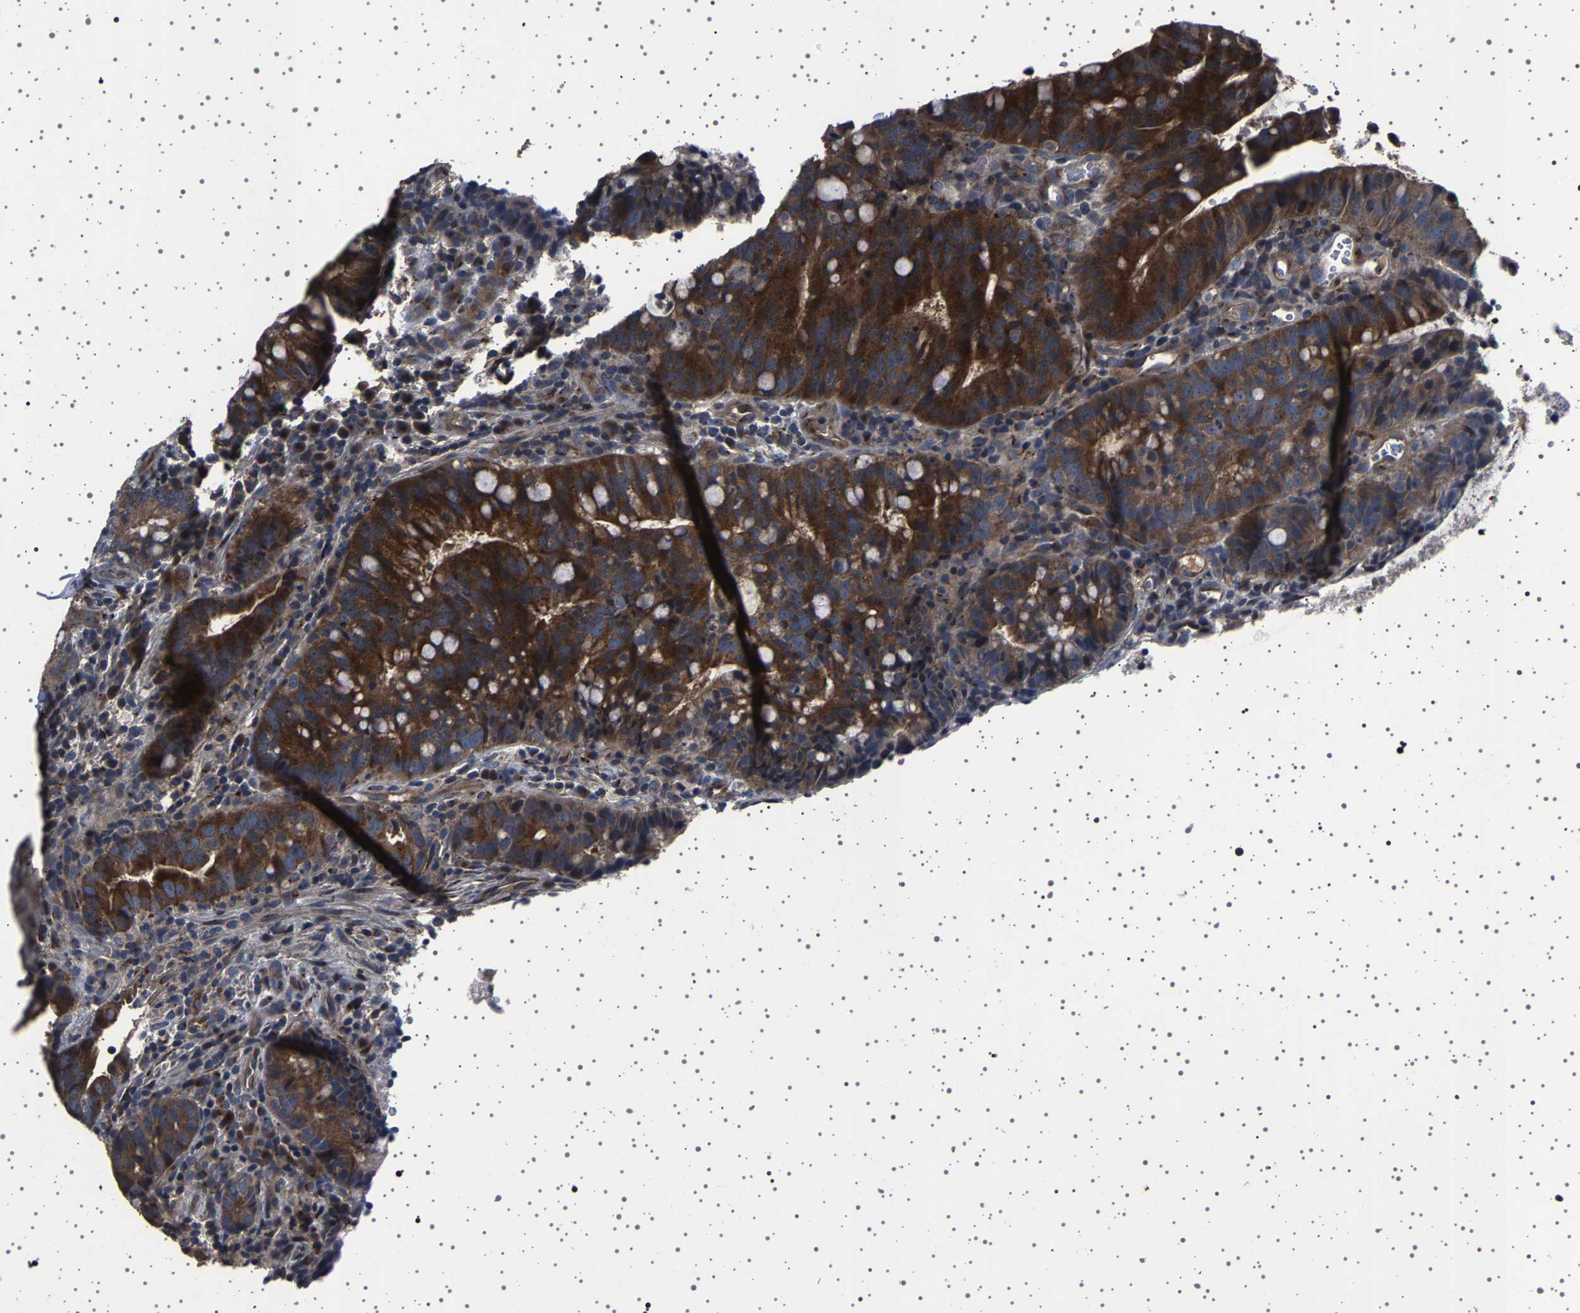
{"staining": {"intensity": "strong", "quantity": ">75%", "location": "cytoplasmic/membranous"}, "tissue": "colorectal cancer", "cell_type": "Tumor cells", "image_type": "cancer", "snomed": [{"axis": "morphology", "description": "Adenocarcinoma, NOS"}, {"axis": "topography", "description": "Colon"}], "caption": "The micrograph shows immunohistochemical staining of colorectal adenocarcinoma. There is strong cytoplasmic/membranous staining is appreciated in approximately >75% of tumor cells.", "gene": "NCKAP1", "patient": {"sex": "female", "age": 66}}